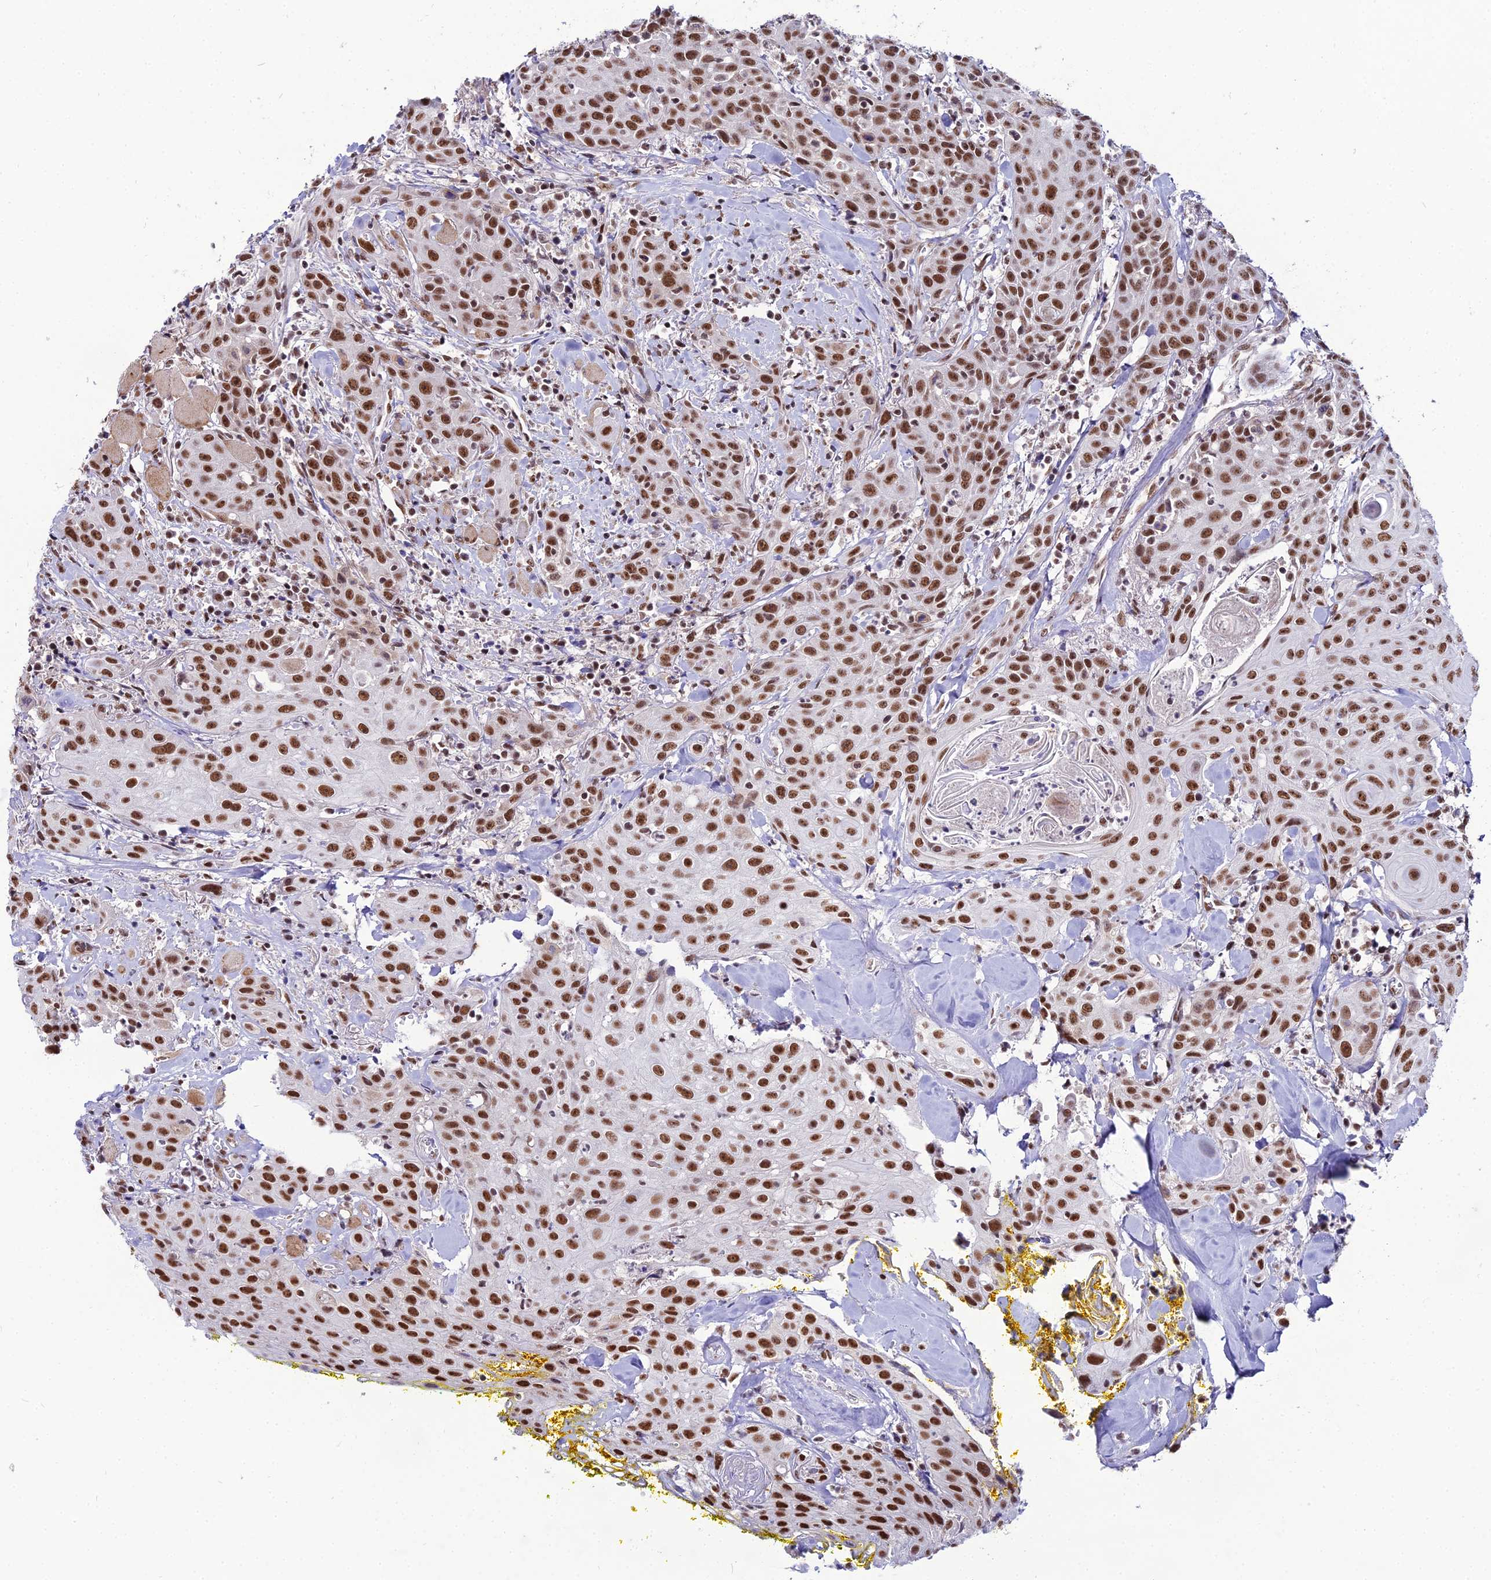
{"staining": {"intensity": "strong", "quantity": ">75%", "location": "nuclear"}, "tissue": "head and neck cancer", "cell_type": "Tumor cells", "image_type": "cancer", "snomed": [{"axis": "morphology", "description": "Squamous cell carcinoma, NOS"}, {"axis": "topography", "description": "Oral tissue"}, {"axis": "topography", "description": "Head-Neck"}], "caption": "About >75% of tumor cells in head and neck cancer display strong nuclear protein positivity as visualized by brown immunohistochemical staining.", "gene": "RBM12", "patient": {"sex": "female", "age": 82}}